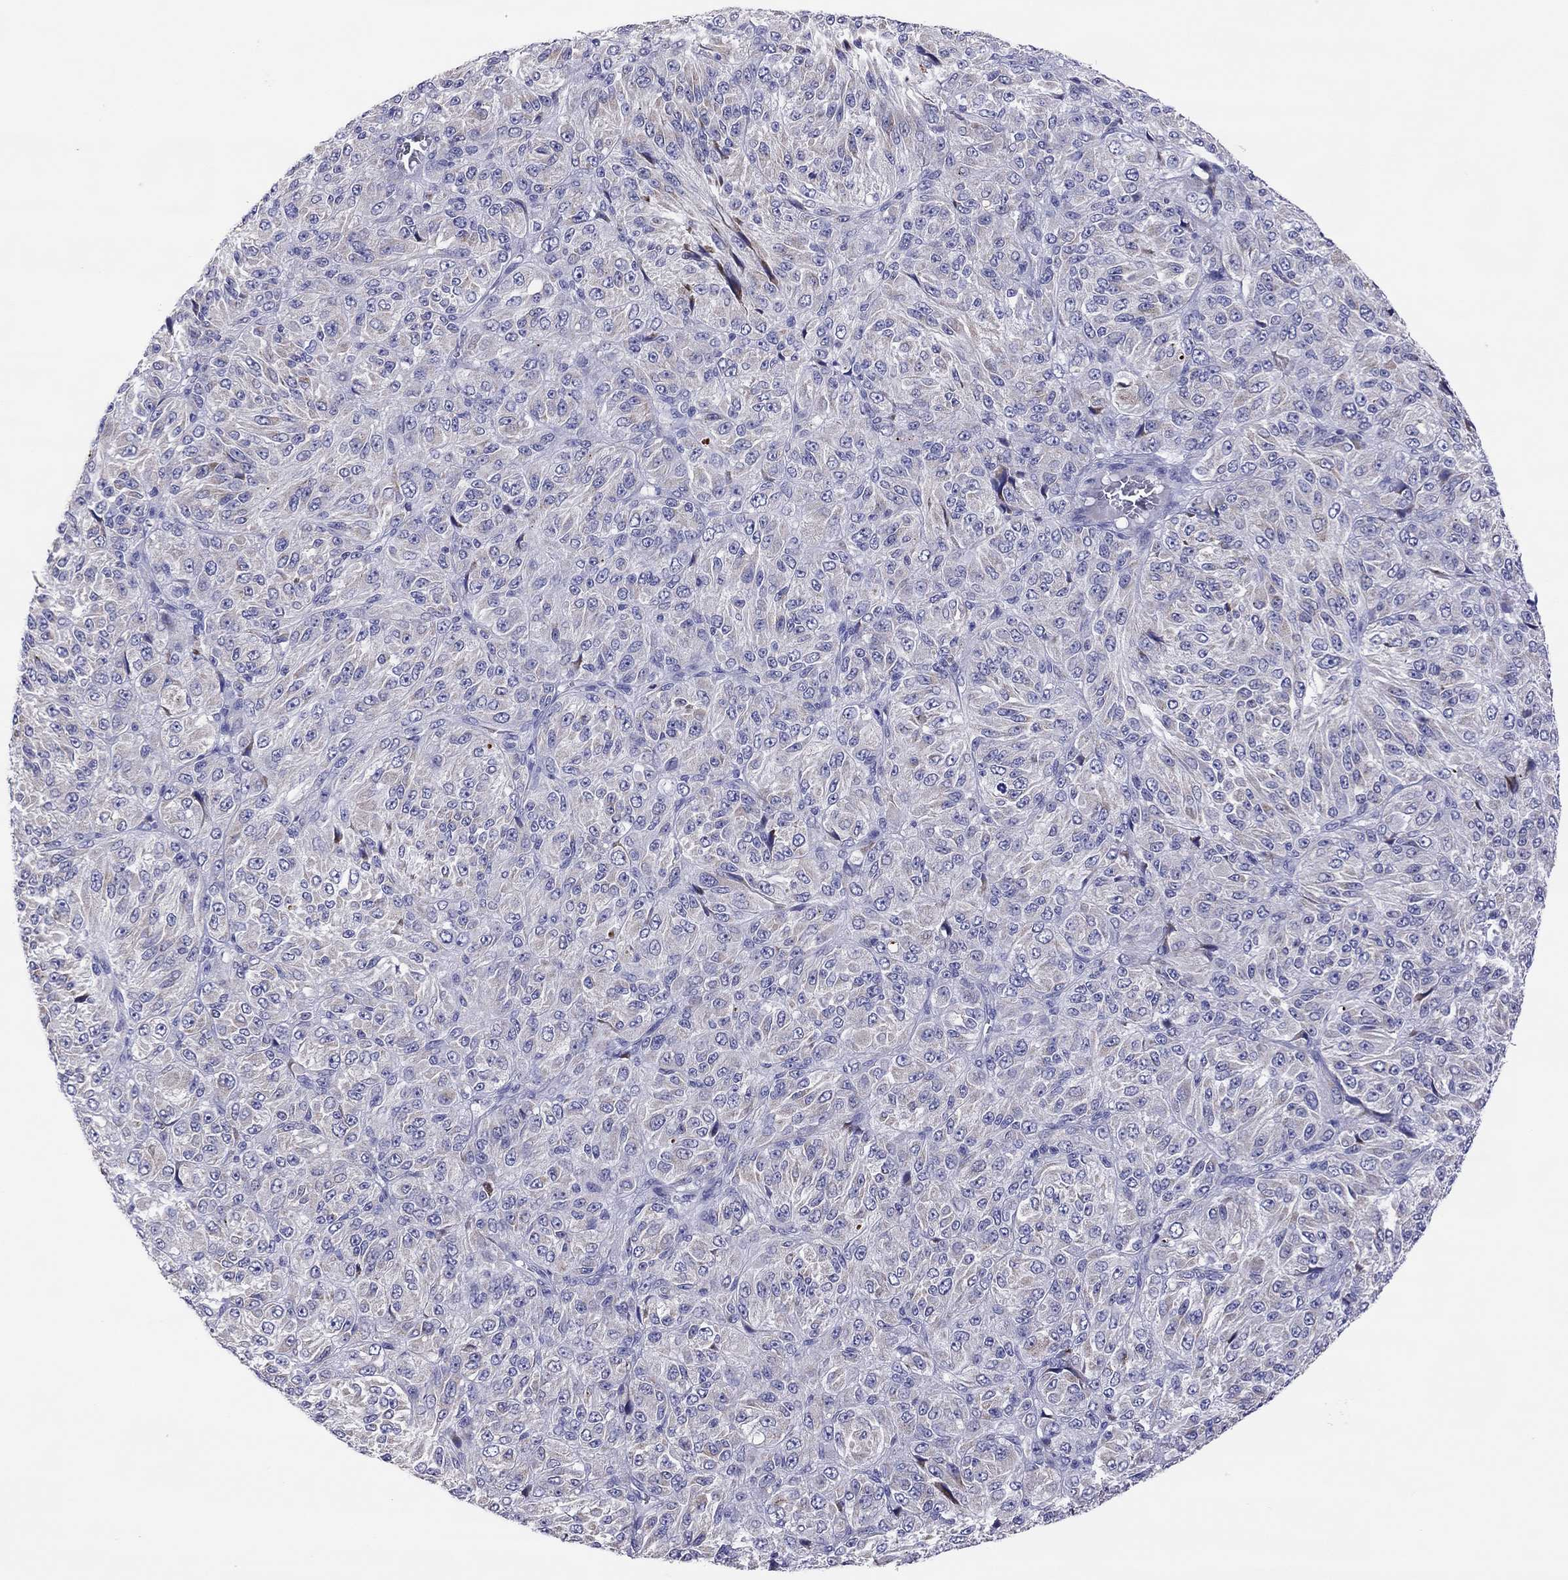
{"staining": {"intensity": "negative", "quantity": "none", "location": "none"}, "tissue": "melanoma", "cell_type": "Tumor cells", "image_type": "cancer", "snomed": [{"axis": "morphology", "description": "Malignant melanoma, Metastatic site"}, {"axis": "topography", "description": "Brain"}], "caption": "Immunohistochemistry (IHC) image of neoplastic tissue: human melanoma stained with DAB (3,3'-diaminobenzidine) exhibits no significant protein positivity in tumor cells. (Brightfield microscopy of DAB (3,3'-diaminobenzidine) immunohistochemistry at high magnification).", "gene": "COL9A1", "patient": {"sex": "female", "age": 56}}